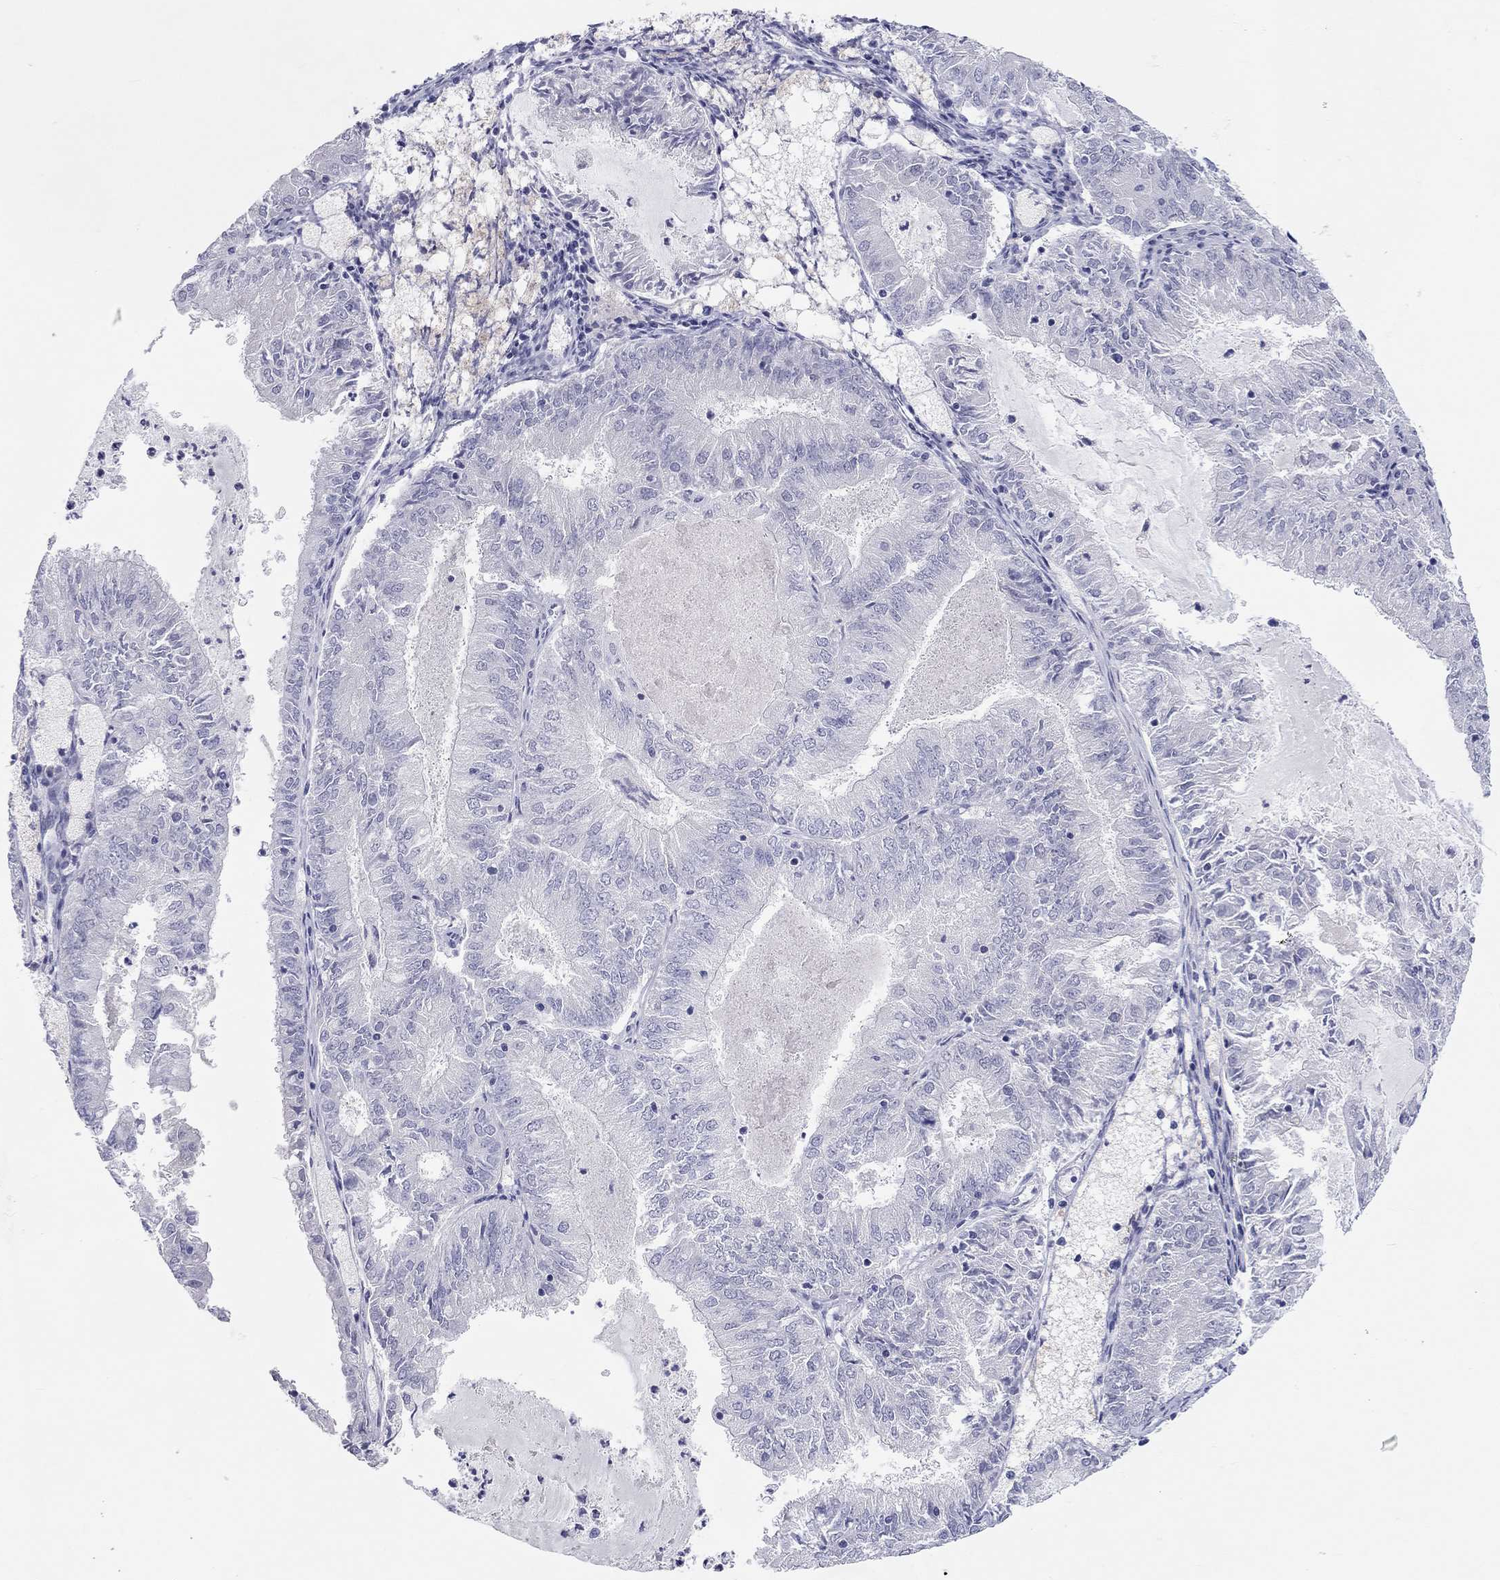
{"staining": {"intensity": "negative", "quantity": "none", "location": "none"}, "tissue": "endometrial cancer", "cell_type": "Tumor cells", "image_type": "cancer", "snomed": [{"axis": "morphology", "description": "Adenocarcinoma, NOS"}, {"axis": "topography", "description": "Endometrium"}], "caption": "Immunohistochemistry micrograph of neoplastic tissue: human endometrial cancer (adenocarcinoma) stained with DAB (3,3'-diaminobenzidine) demonstrates no significant protein staining in tumor cells.", "gene": "PCDHGC5", "patient": {"sex": "female", "age": 57}}